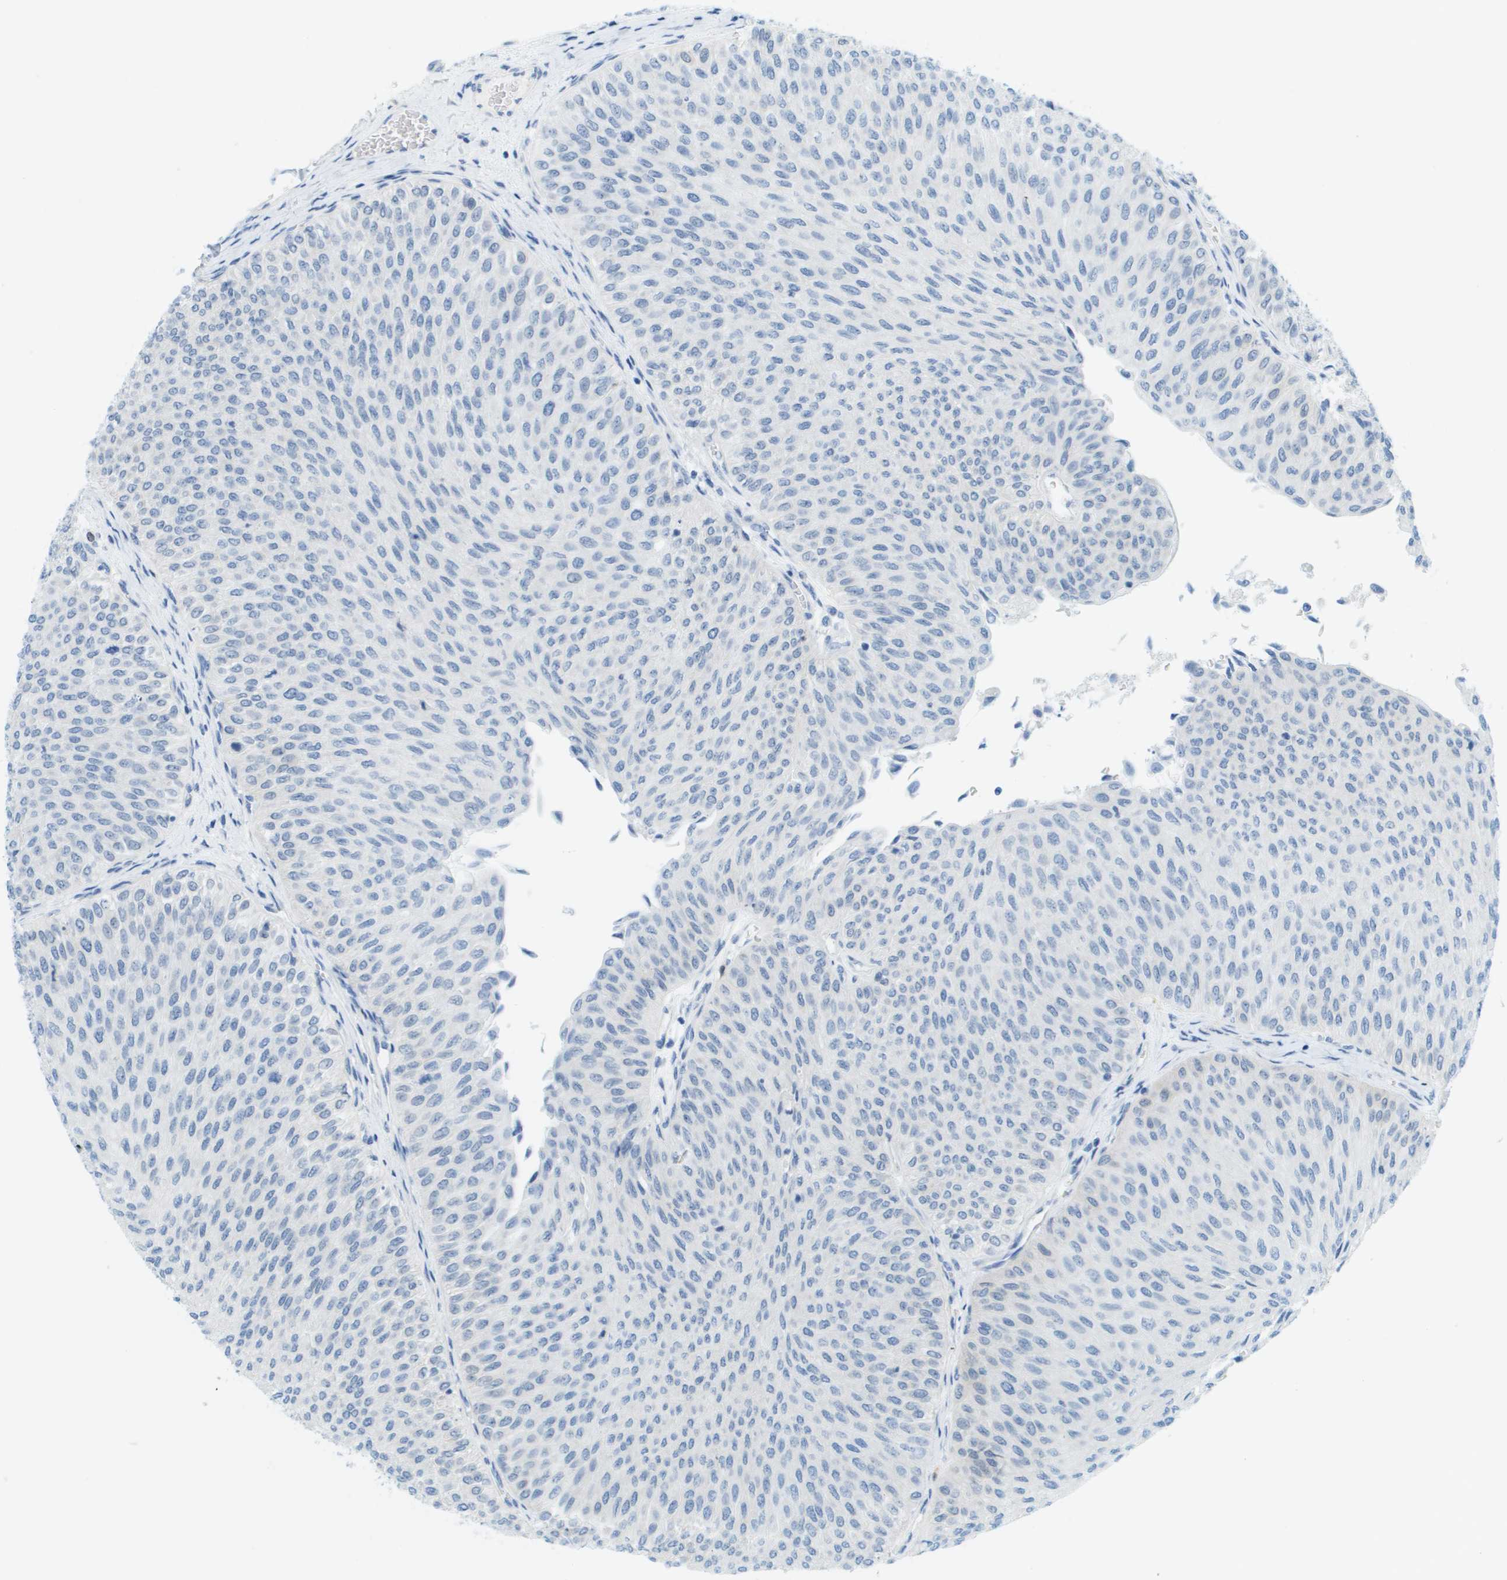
{"staining": {"intensity": "negative", "quantity": "none", "location": "none"}, "tissue": "urothelial cancer", "cell_type": "Tumor cells", "image_type": "cancer", "snomed": [{"axis": "morphology", "description": "Urothelial carcinoma, Low grade"}, {"axis": "topography", "description": "Urinary bladder"}], "caption": "This is an immunohistochemistry micrograph of low-grade urothelial carcinoma. There is no staining in tumor cells.", "gene": "CUL9", "patient": {"sex": "male", "age": 78}}